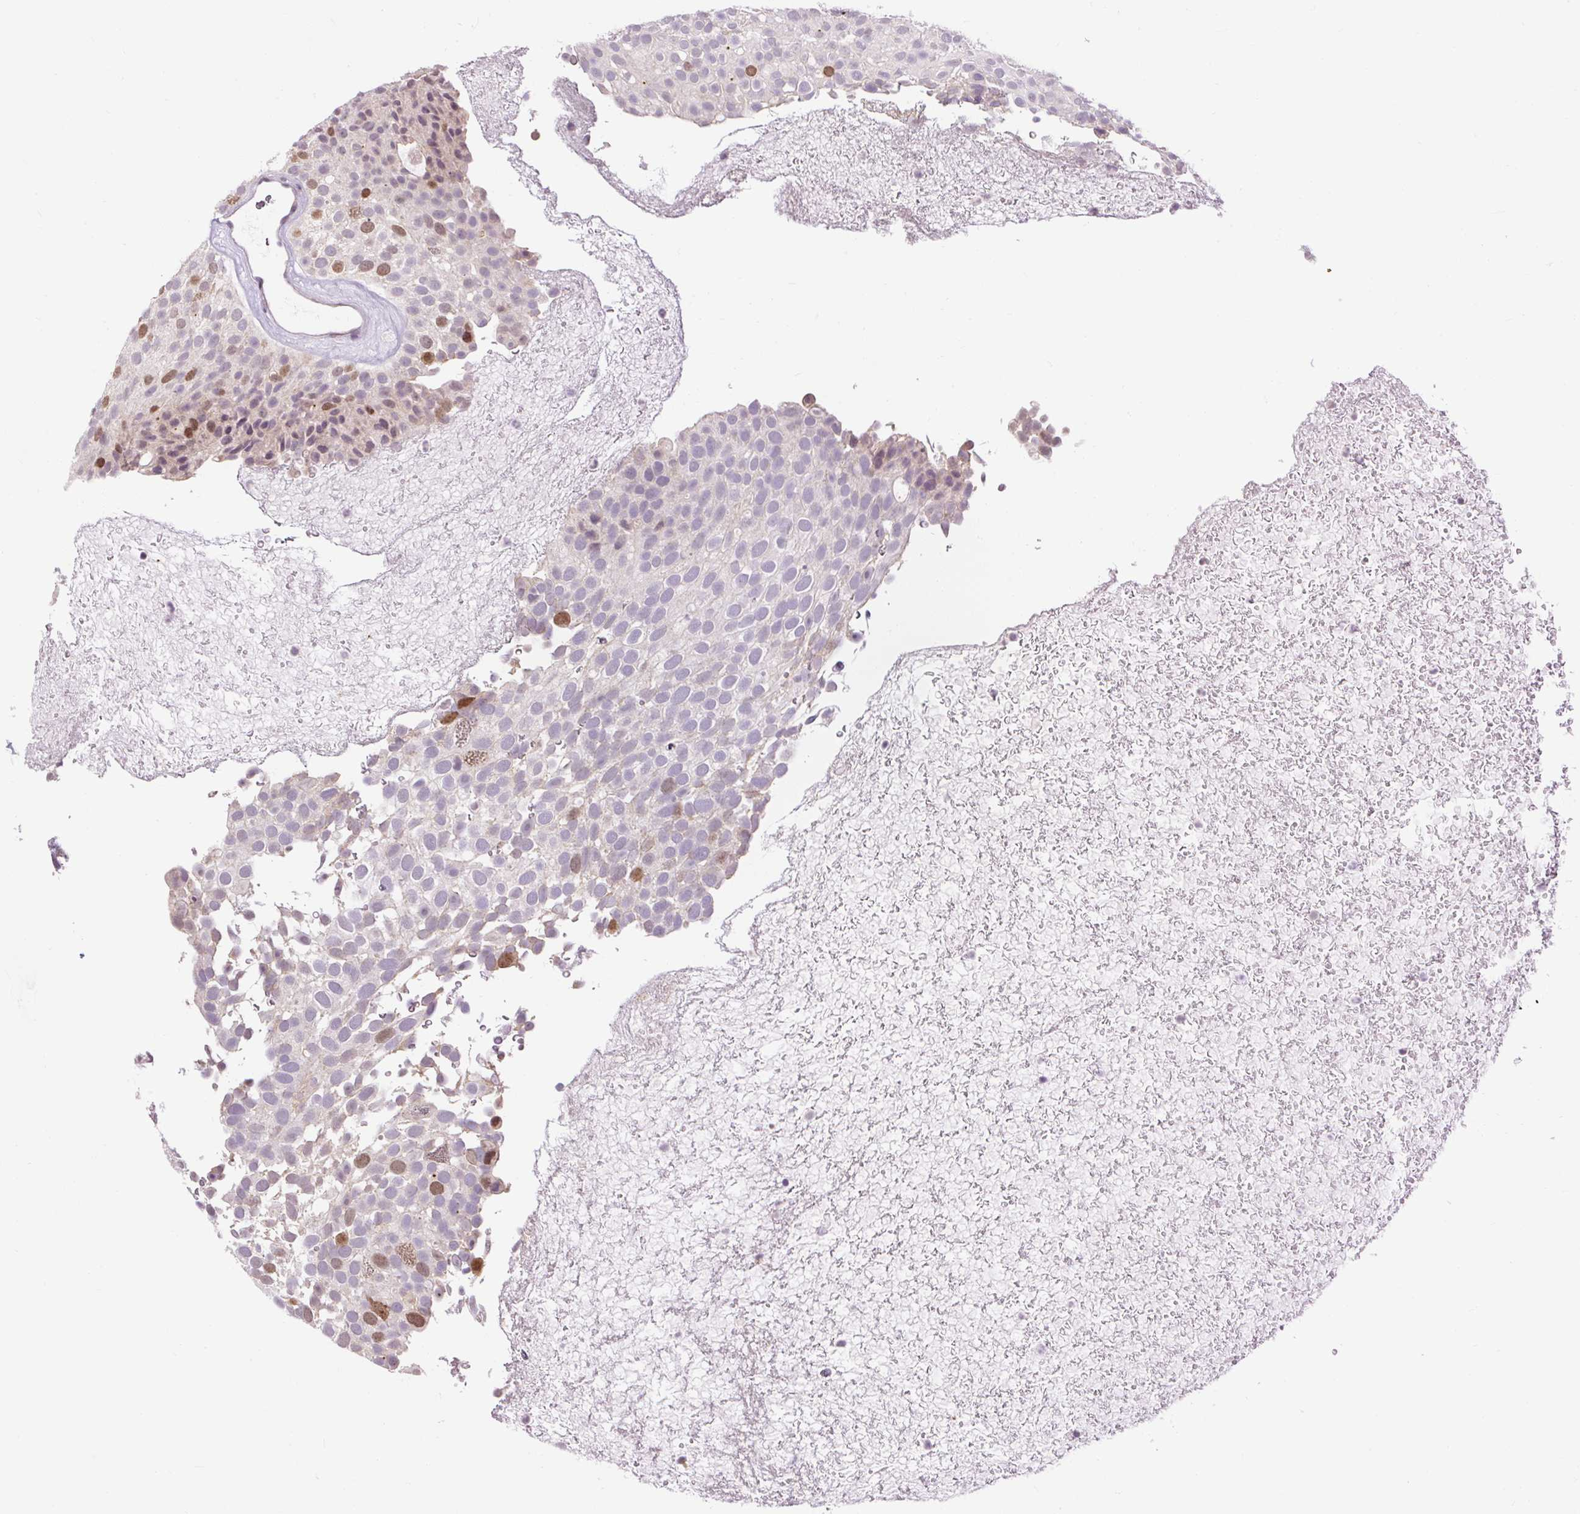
{"staining": {"intensity": "moderate", "quantity": "<25%", "location": "nuclear"}, "tissue": "urothelial cancer", "cell_type": "Tumor cells", "image_type": "cancer", "snomed": [{"axis": "morphology", "description": "Urothelial carcinoma, Low grade"}, {"axis": "topography", "description": "Urinary bladder"}], "caption": "Human low-grade urothelial carcinoma stained with a brown dye exhibits moderate nuclear positive positivity in about <25% of tumor cells.", "gene": "RACGAP1", "patient": {"sex": "male", "age": 78}}